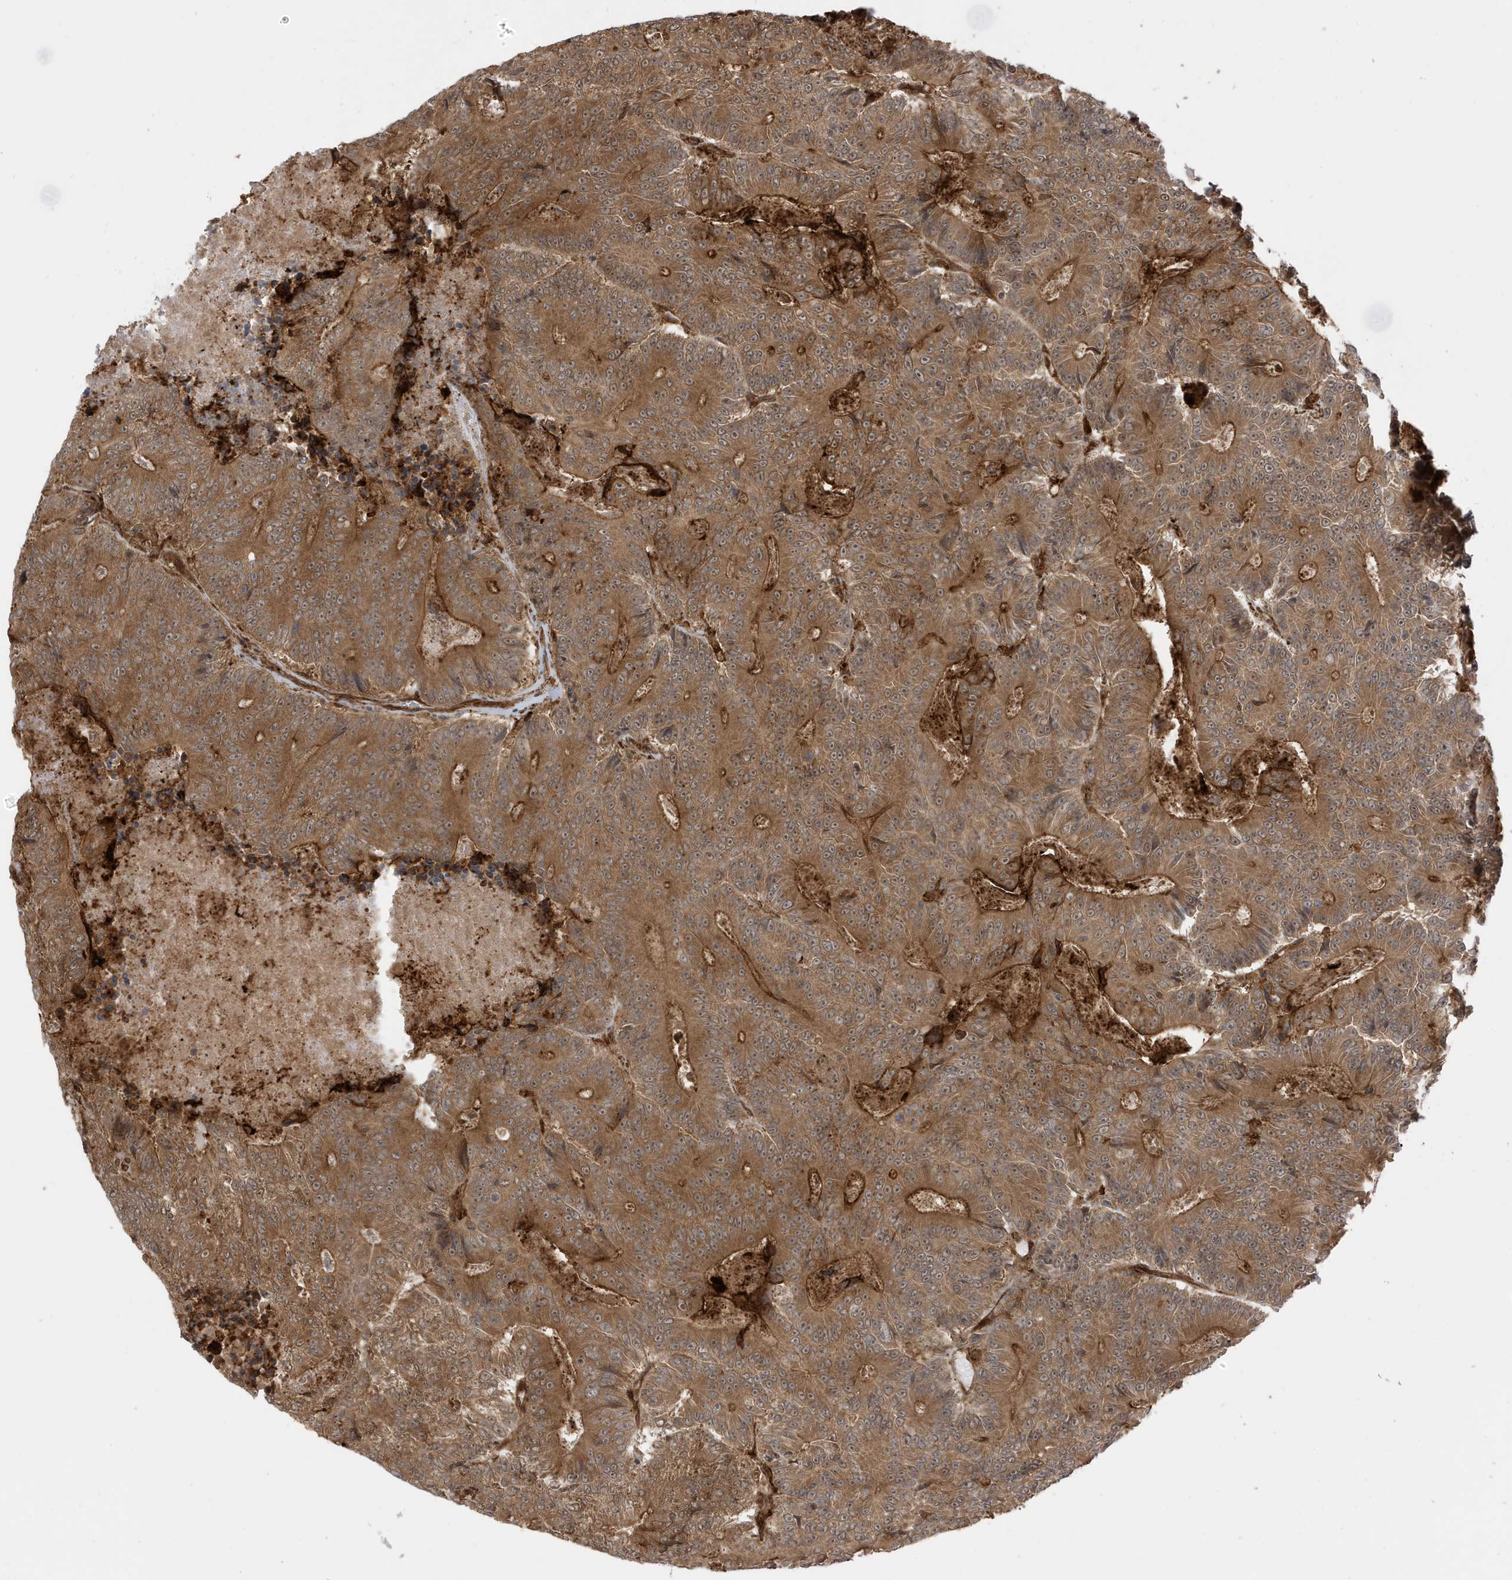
{"staining": {"intensity": "moderate", "quantity": ">75%", "location": "cytoplasmic/membranous"}, "tissue": "colorectal cancer", "cell_type": "Tumor cells", "image_type": "cancer", "snomed": [{"axis": "morphology", "description": "Adenocarcinoma, NOS"}, {"axis": "topography", "description": "Colon"}], "caption": "Protein expression analysis of human colorectal cancer (adenocarcinoma) reveals moderate cytoplasmic/membranous staining in about >75% of tumor cells.", "gene": "CDC42EP3", "patient": {"sex": "male", "age": 83}}